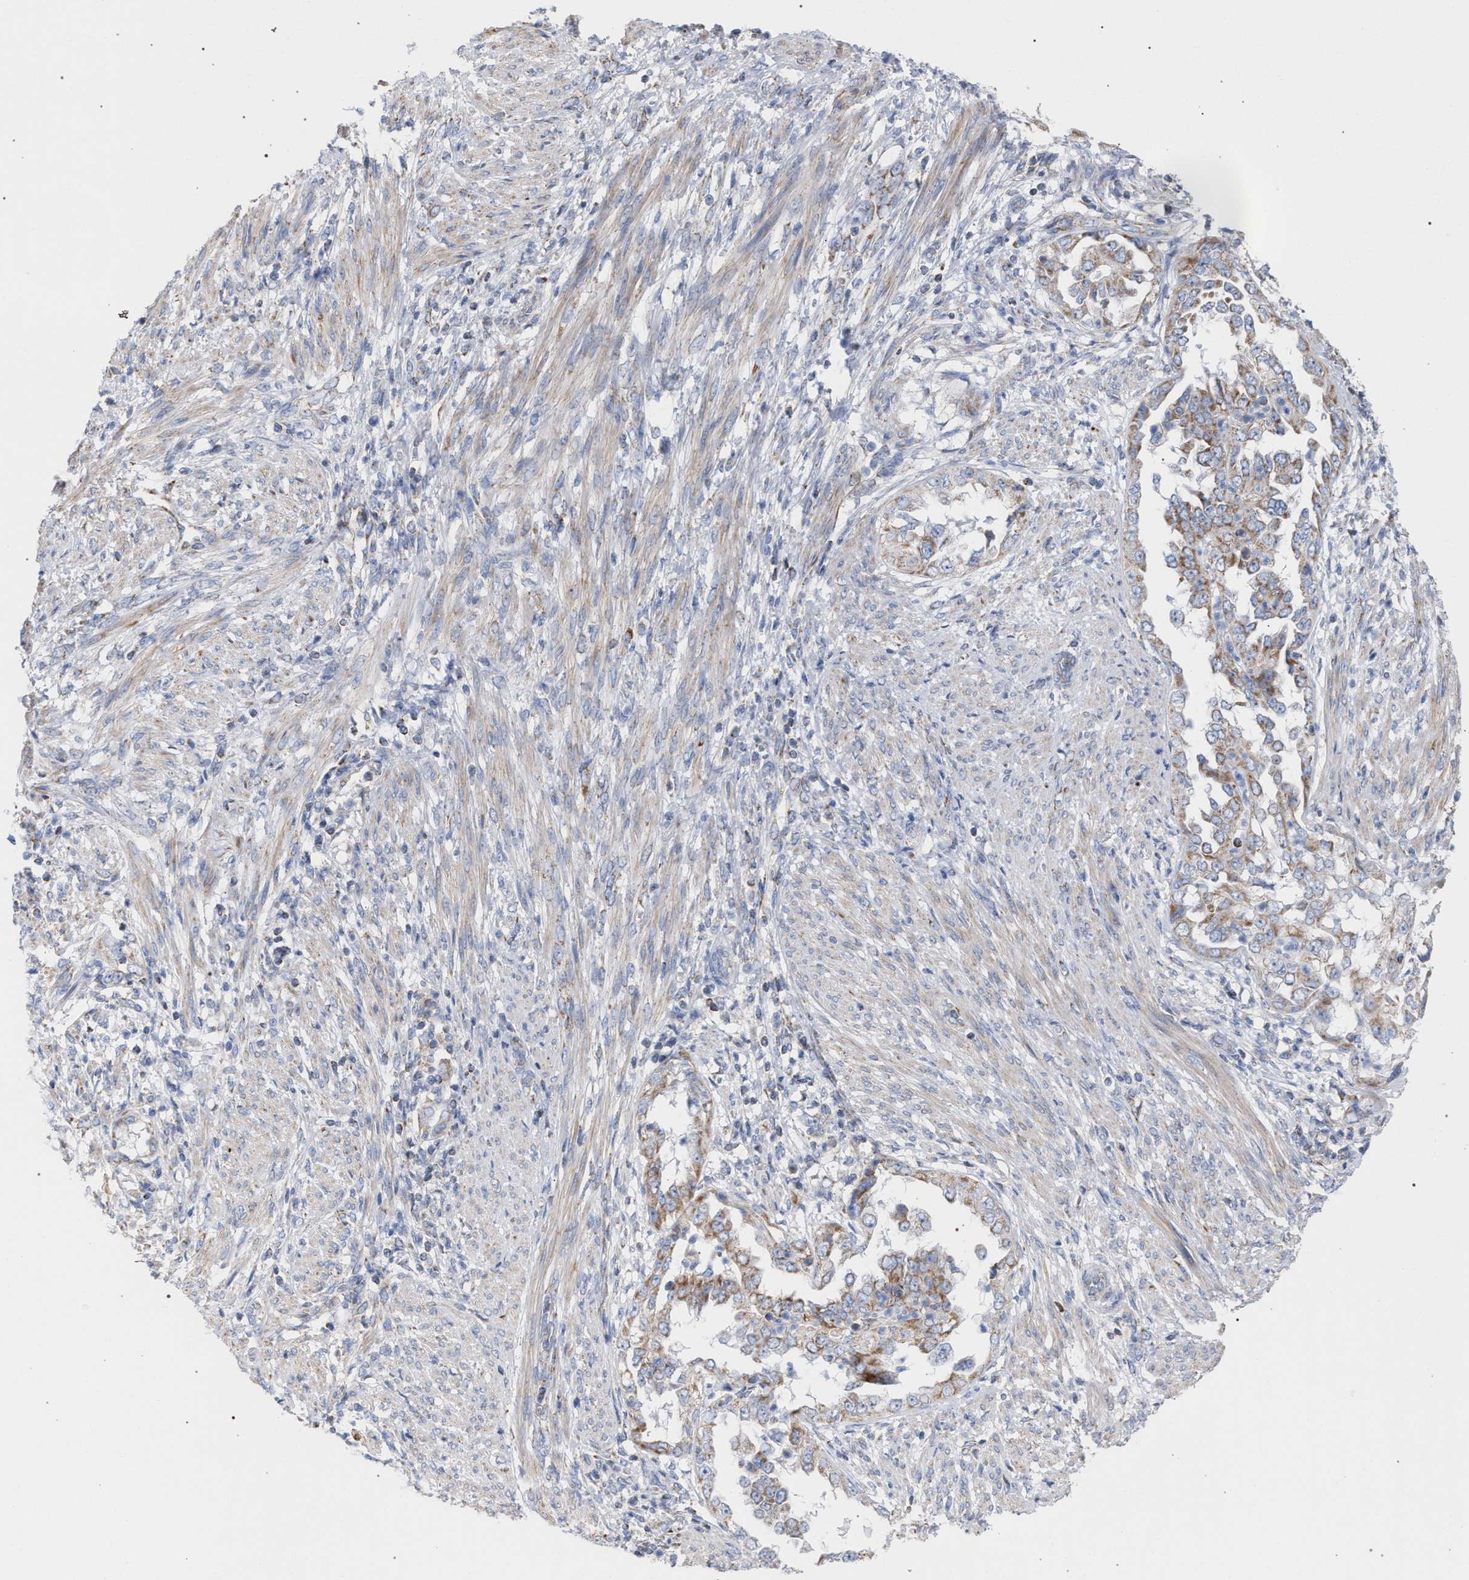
{"staining": {"intensity": "moderate", "quantity": ">75%", "location": "cytoplasmic/membranous"}, "tissue": "endometrial cancer", "cell_type": "Tumor cells", "image_type": "cancer", "snomed": [{"axis": "morphology", "description": "Adenocarcinoma, NOS"}, {"axis": "topography", "description": "Endometrium"}], "caption": "Immunohistochemical staining of endometrial cancer demonstrates medium levels of moderate cytoplasmic/membranous positivity in approximately >75% of tumor cells.", "gene": "ECI2", "patient": {"sex": "female", "age": 85}}